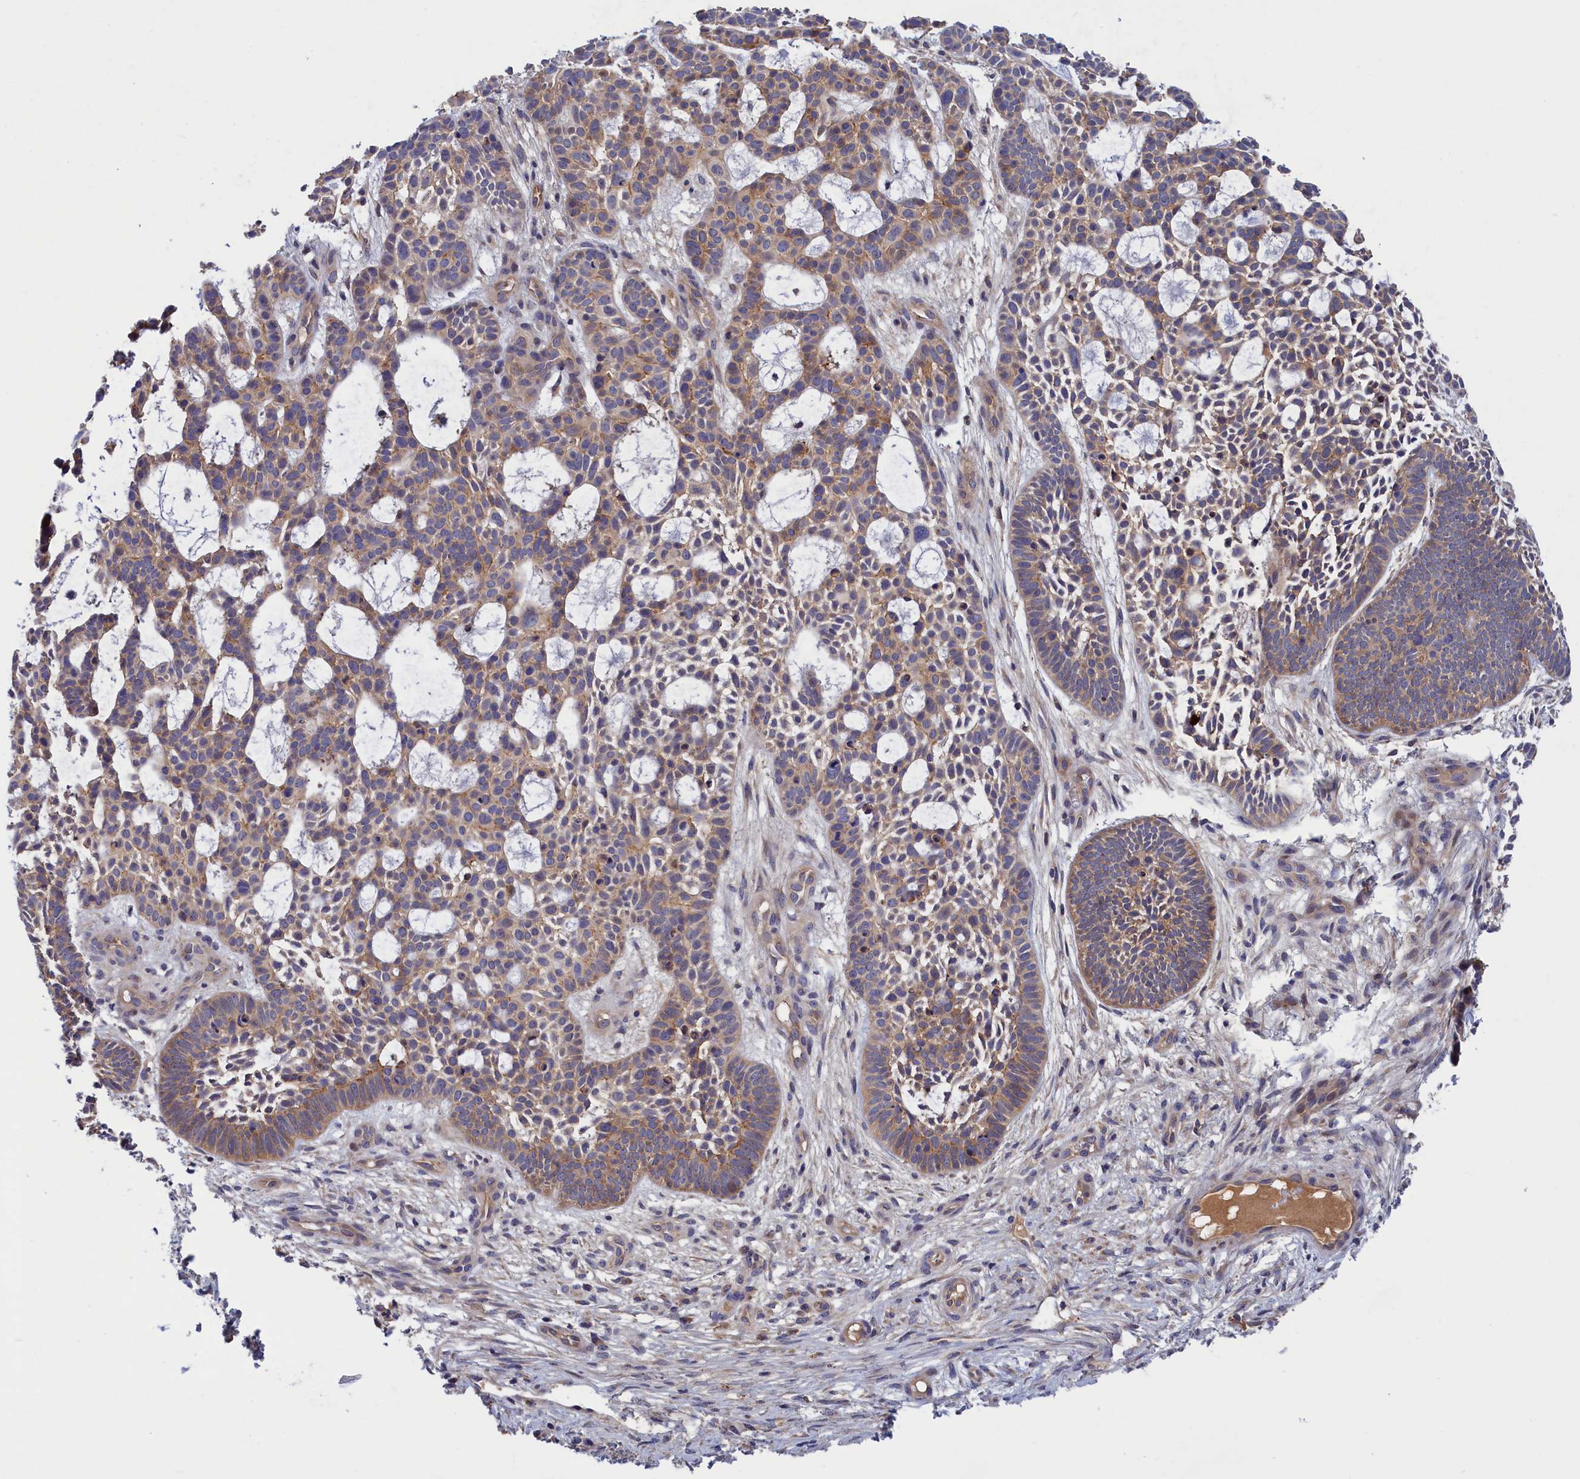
{"staining": {"intensity": "weak", "quantity": "25%-75%", "location": "cytoplasmic/membranous"}, "tissue": "skin cancer", "cell_type": "Tumor cells", "image_type": "cancer", "snomed": [{"axis": "morphology", "description": "Basal cell carcinoma"}, {"axis": "topography", "description": "Skin"}], "caption": "Skin cancer (basal cell carcinoma) was stained to show a protein in brown. There is low levels of weak cytoplasmic/membranous positivity in about 25%-75% of tumor cells.", "gene": "CRACD", "patient": {"sex": "male", "age": 89}}